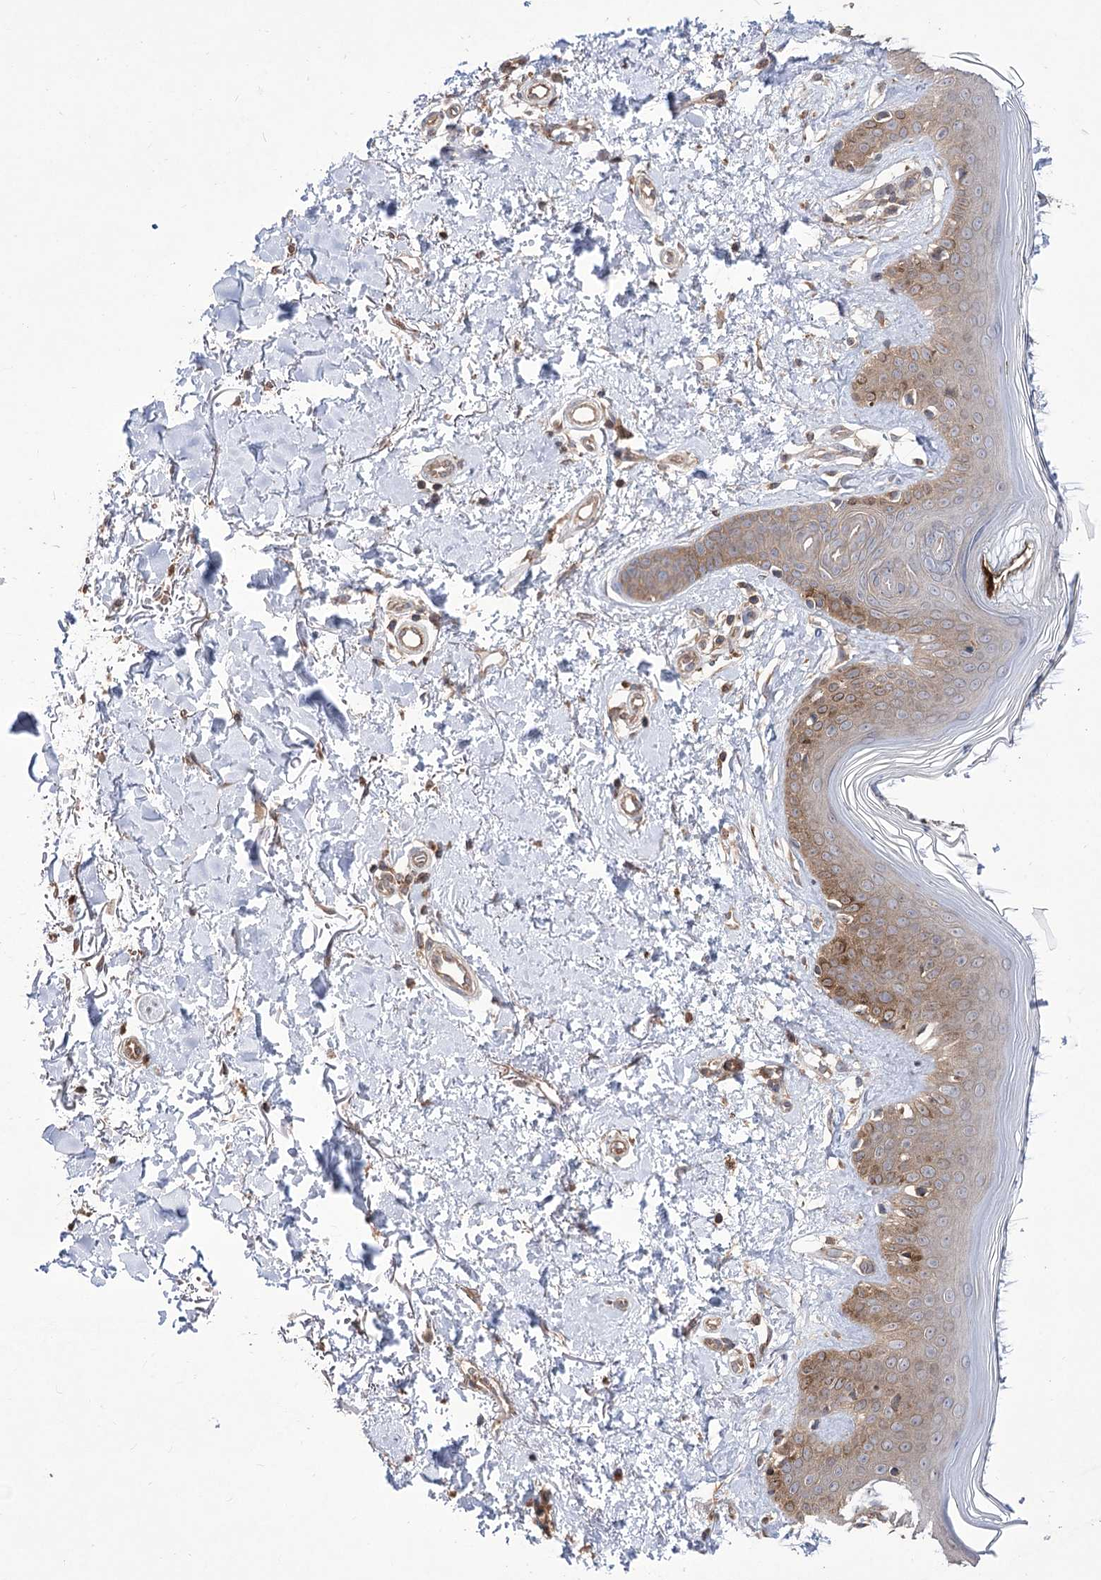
{"staining": {"intensity": "moderate", "quantity": ">75%", "location": "cytoplasmic/membranous"}, "tissue": "skin", "cell_type": "Fibroblasts", "image_type": "normal", "snomed": [{"axis": "morphology", "description": "Normal tissue, NOS"}, {"axis": "topography", "description": "Skin"}], "caption": "An image showing moderate cytoplasmic/membranous expression in about >75% of fibroblasts in unremarkable skin, as visualized by brown immunohistochemical staining.", "gene": "XYLB", "patient": {"sex": "female", "age": 64}}